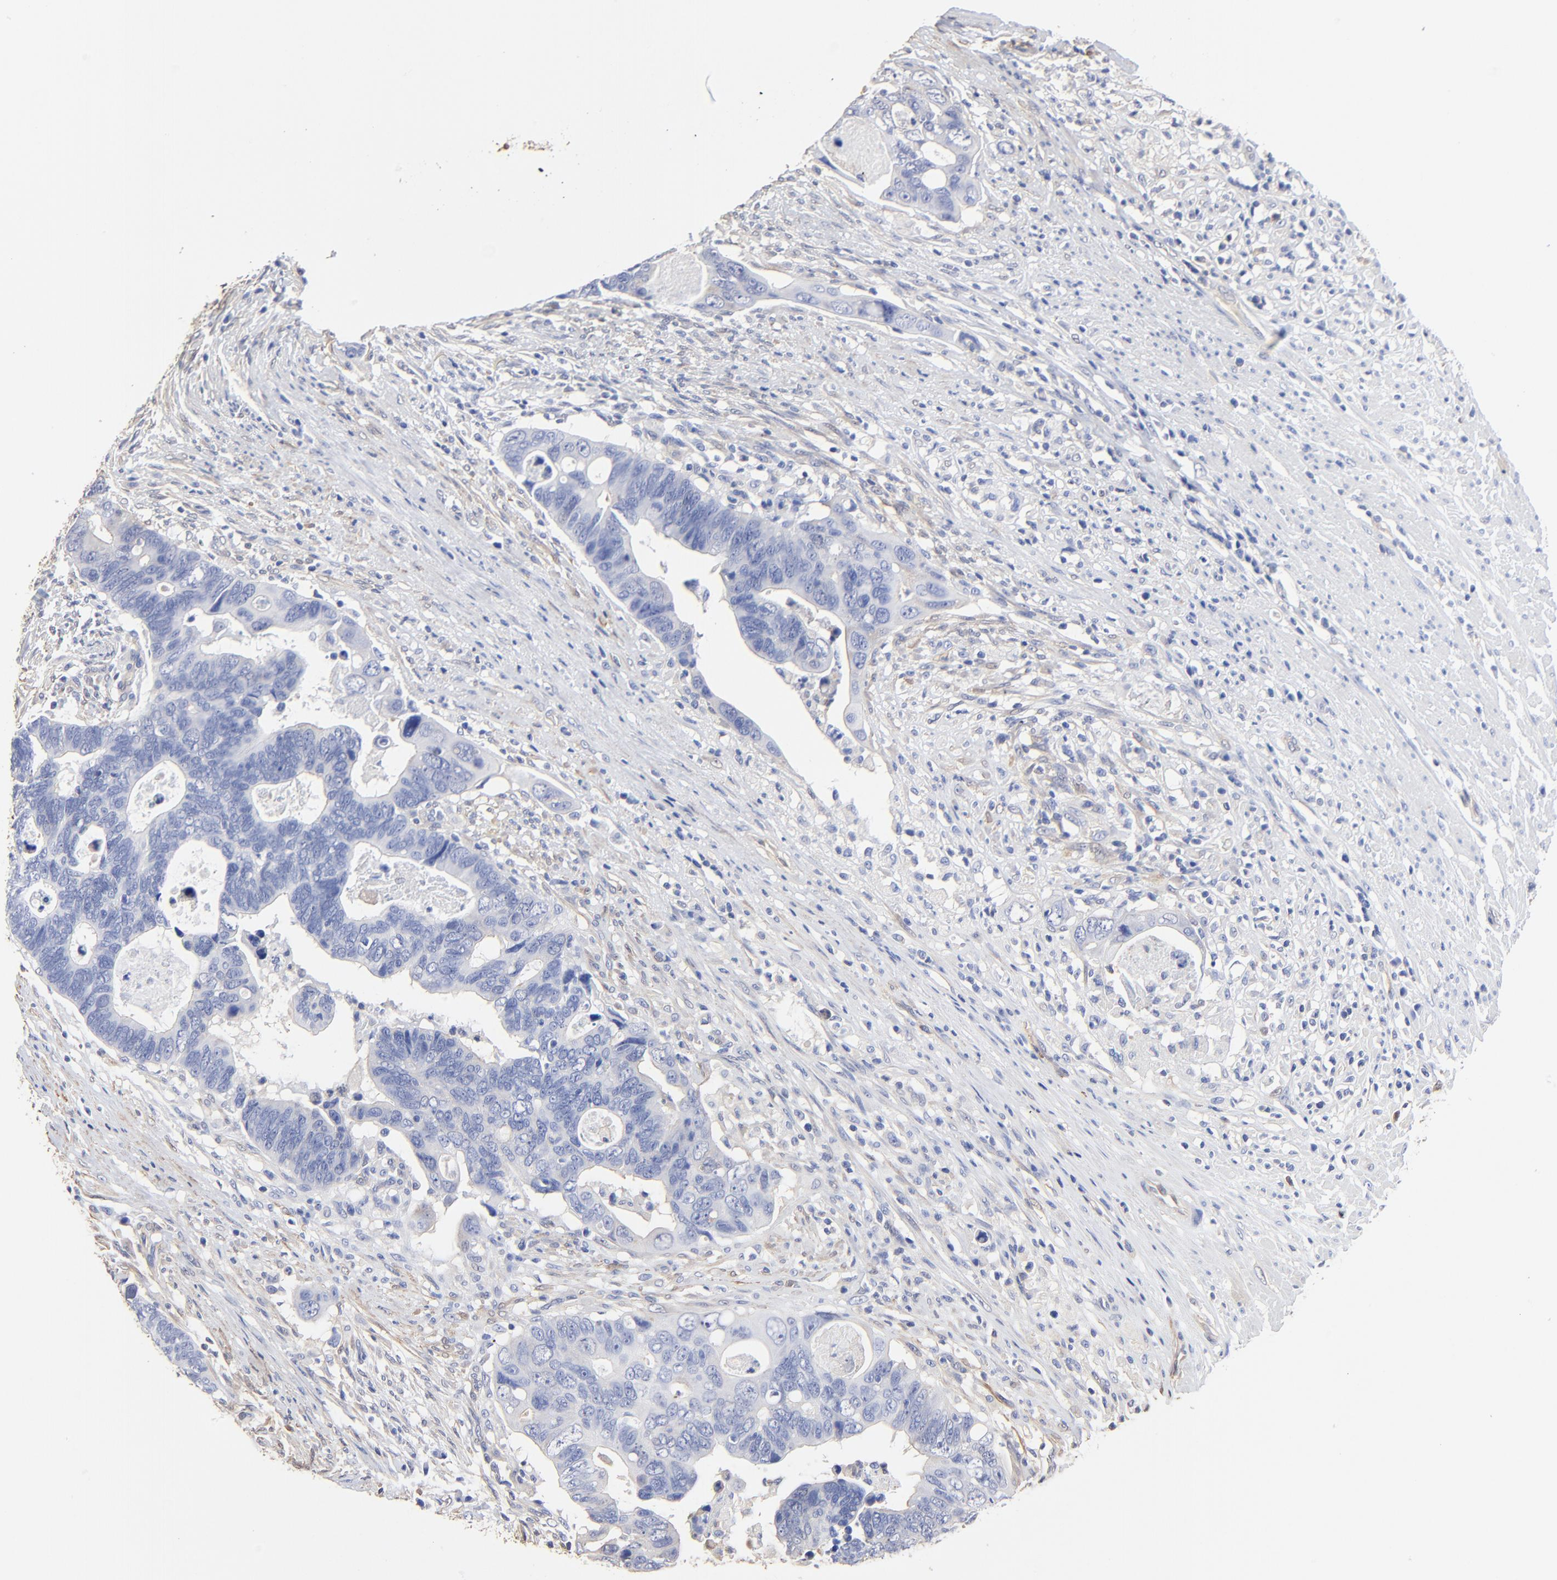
{"staining": {"intensity": "negative", "quantity": "none", "location": "none"}, "tissue": "colorectal cancer", "cell_type": "Tumor cells", "image_type": "cancer", "snomed": [{"axis": "morphology", "description": "Adenocarcinoma, NOS"}, {"axis": "topography", "description": "Rectum"}], "caption": "DAB immunohistochemical staining of colorectal adenocarcinoma displays no significant expression in tumor cells. (DAB immunohistochemistry (IHC), high magnification).", "gene": "TAGLN2", "patient": {"sex": "male", "age": 53}}